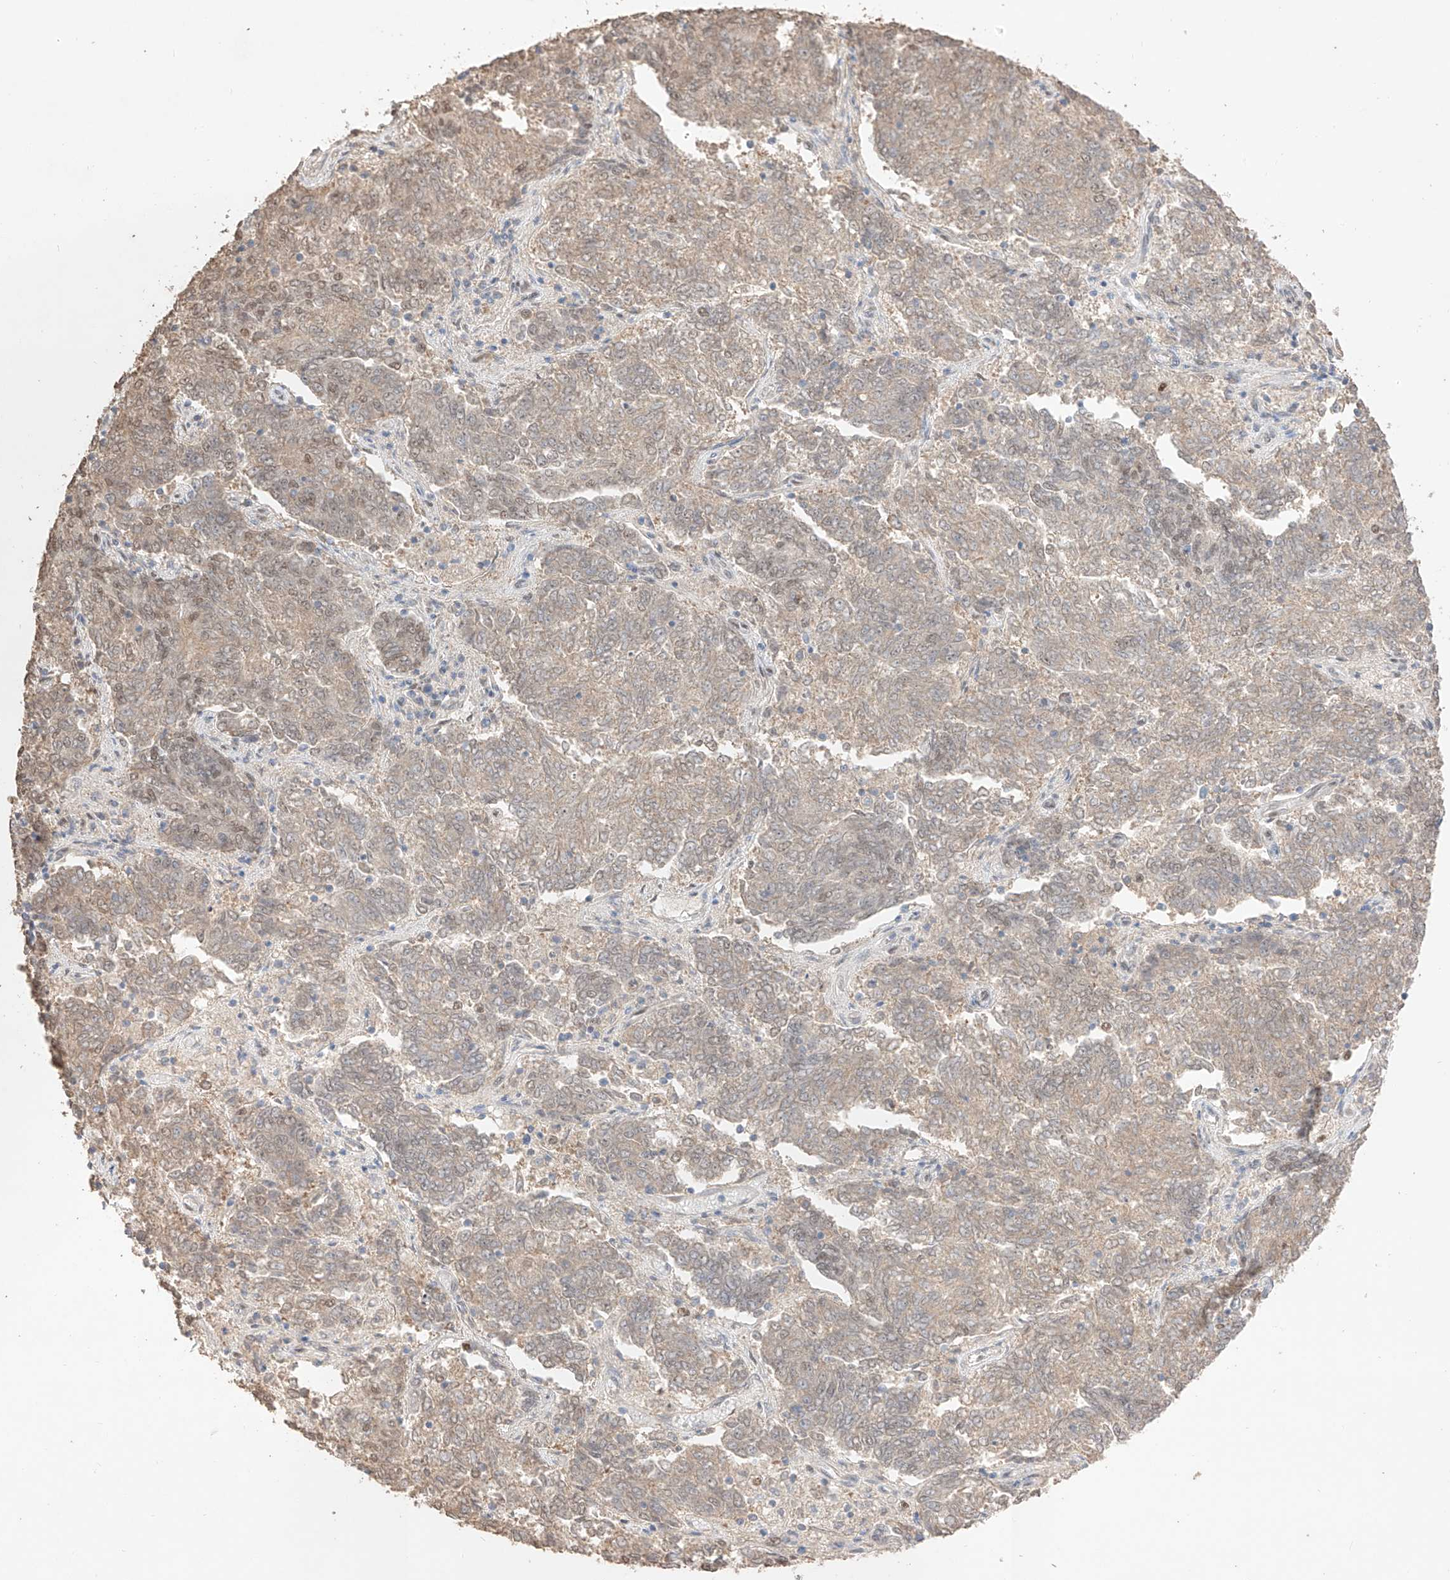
{"staining": {"intensity": "weak", "quantity": ">75%", "location": "cytoplasmic/membranous,nuclear"}, "tissue": "endometrial cancer", "cell_type": "Tumor cells", "image_type": "cancer", "snomed": [{"axis": "morphology", "description": "Adenocarcinoma, NOS"}, {"axis": "topography", "description": "Endometrium"}], "caption": "Immunohistochemical staining of endometrial cancer shows low levels of weak cytoplasmic/membranous and nuclear staining in approximately >75% of tumor cells.", "gene": "APIP", "patient": {"sex": "female", "age": 80}}